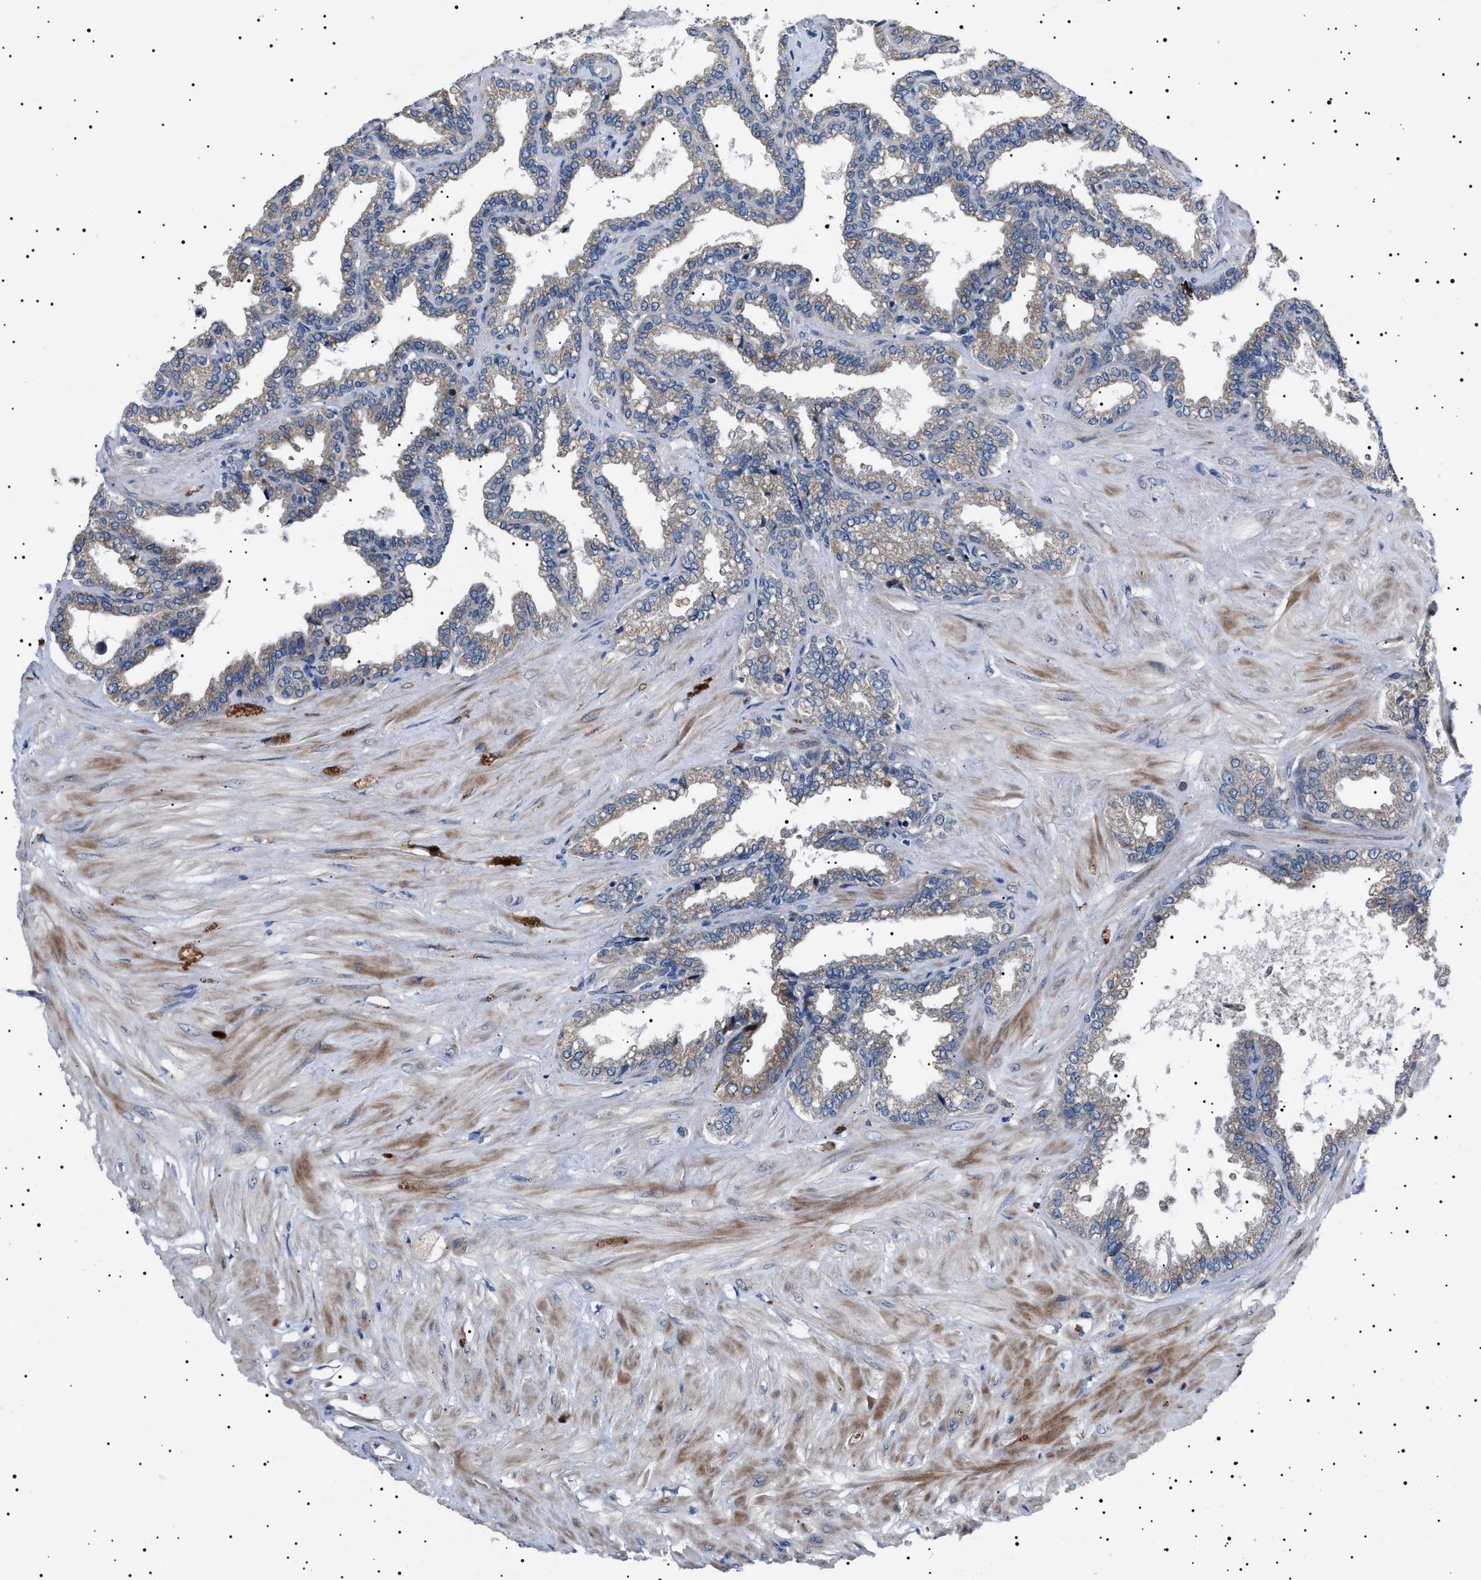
{"staining": {"intensity": "moderate", "quantity": "<25%", "location": "cytoplasmic/membranous"}, "tissue": "seminal vesicle", "cell_type": "Glandular cells", "image_type": "normal", "snomed": [{"axis": "morphology", "description": "Normal tissue, NOS"}, {"axis": "topography", "description": "Seminal veicle"}], "caption": "Glandular cells demonstrate low levels of moderate cytoplasmic/membranous expression in about <25% of cells in normal seminal vesicle. (Brightfield microscopy of DAB IHC at high magnification).", "gene": "PTRH1", "patient": {"sex": "male", "age": 46}}